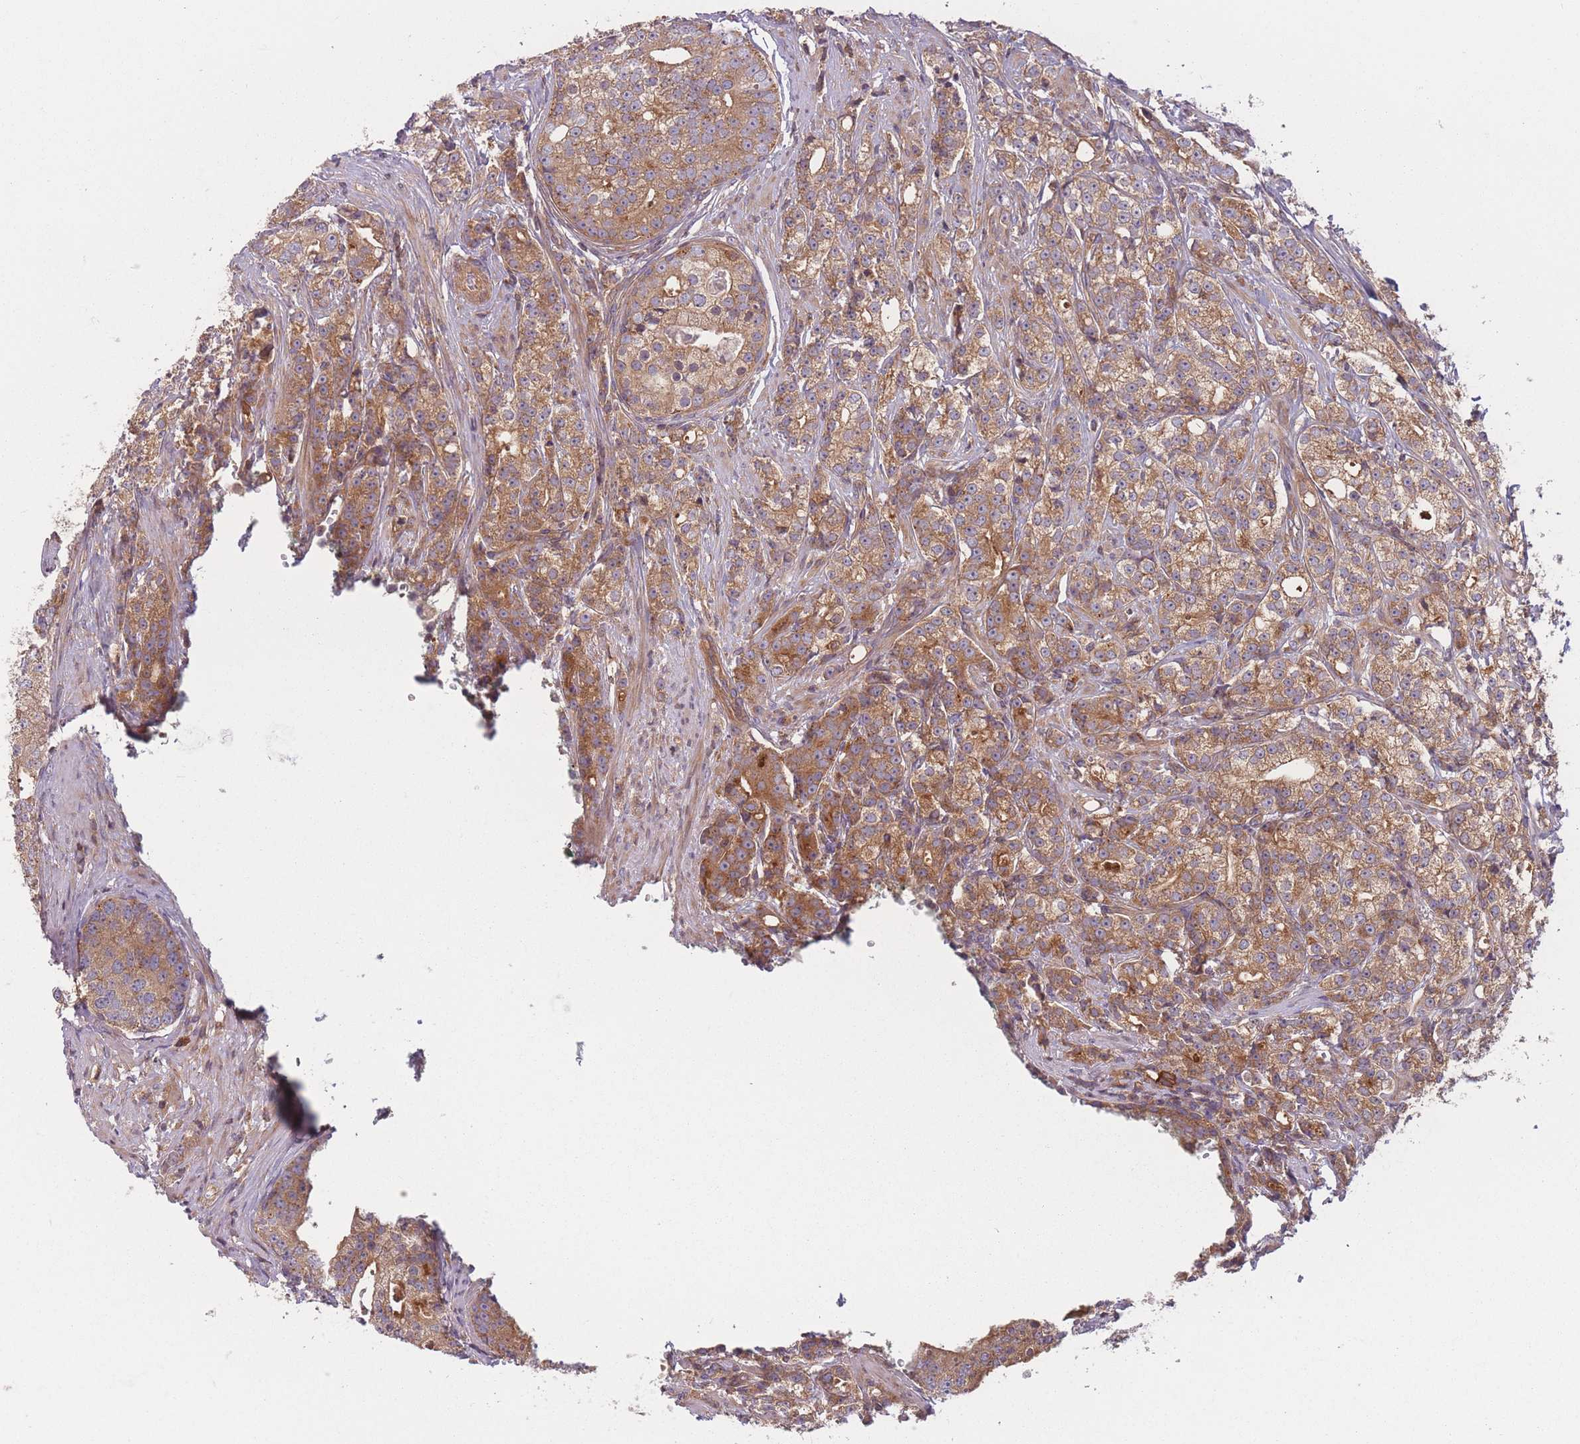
{"staining": {"intensity": "moderate", "quantity": ">75%", "location": "cytoplasmic/membranous"}, "tissue": "prostate cancer", "cell_type": "Tumor cells", "image_type": "cancer", "snomed": [{"axis": "morphology", "description": "Adenocarcinoma, High grade"}, {"axis": "topography", "description": "Prostate"}], "caption": "This image reveals immunohistochemistry (IHC) staining of prostate cancer (high-grade adenocarcinoma), with medium moderate cytoplasmic/membranous positivity in about >75% of tumor cells.", "gene": "WASHC2A", "patient": {"sex": "male", "age": 69}}